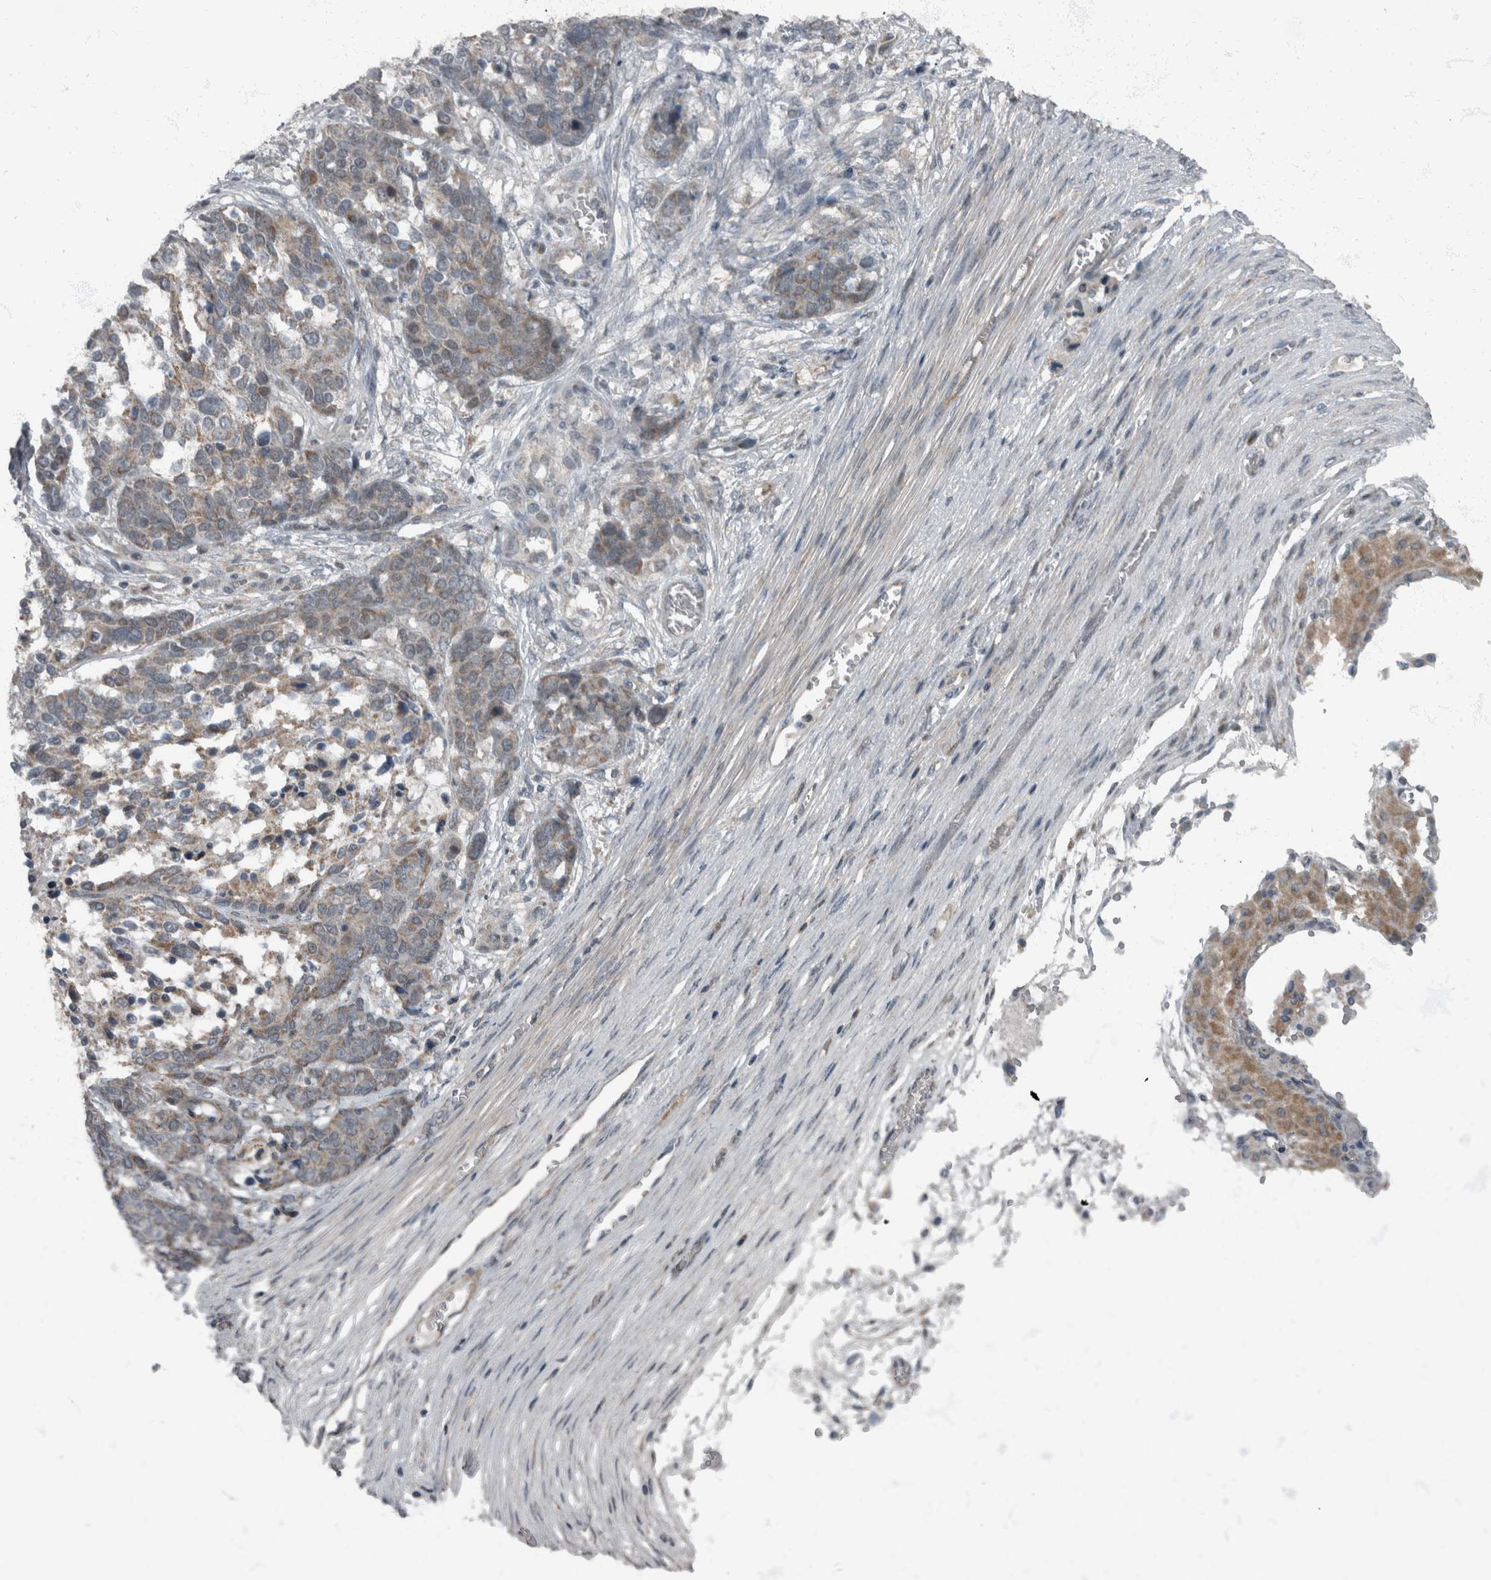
{"staining": {"intensity": "weak", "quantity": "<25%", "location": "cytoplasmic/membranous"}, "tissue": "ovarian cancer", "cell_type": "Tumor cells", "image_type": "cancer", "snomed": [{"axis": "morphology", "description": "Cystadenocarcinoma, serous, NOS"}, {"axis": "topography", "description": "Ovary"}], "caption": "This is a photomicrograph of immunohistochemistry staining of ovarian cancer (serous cystadenocarcinoma), which shows no staining in tumor cells.", "gene": "RABGGTB", "patient": {"sex": "female", "age": 44}}